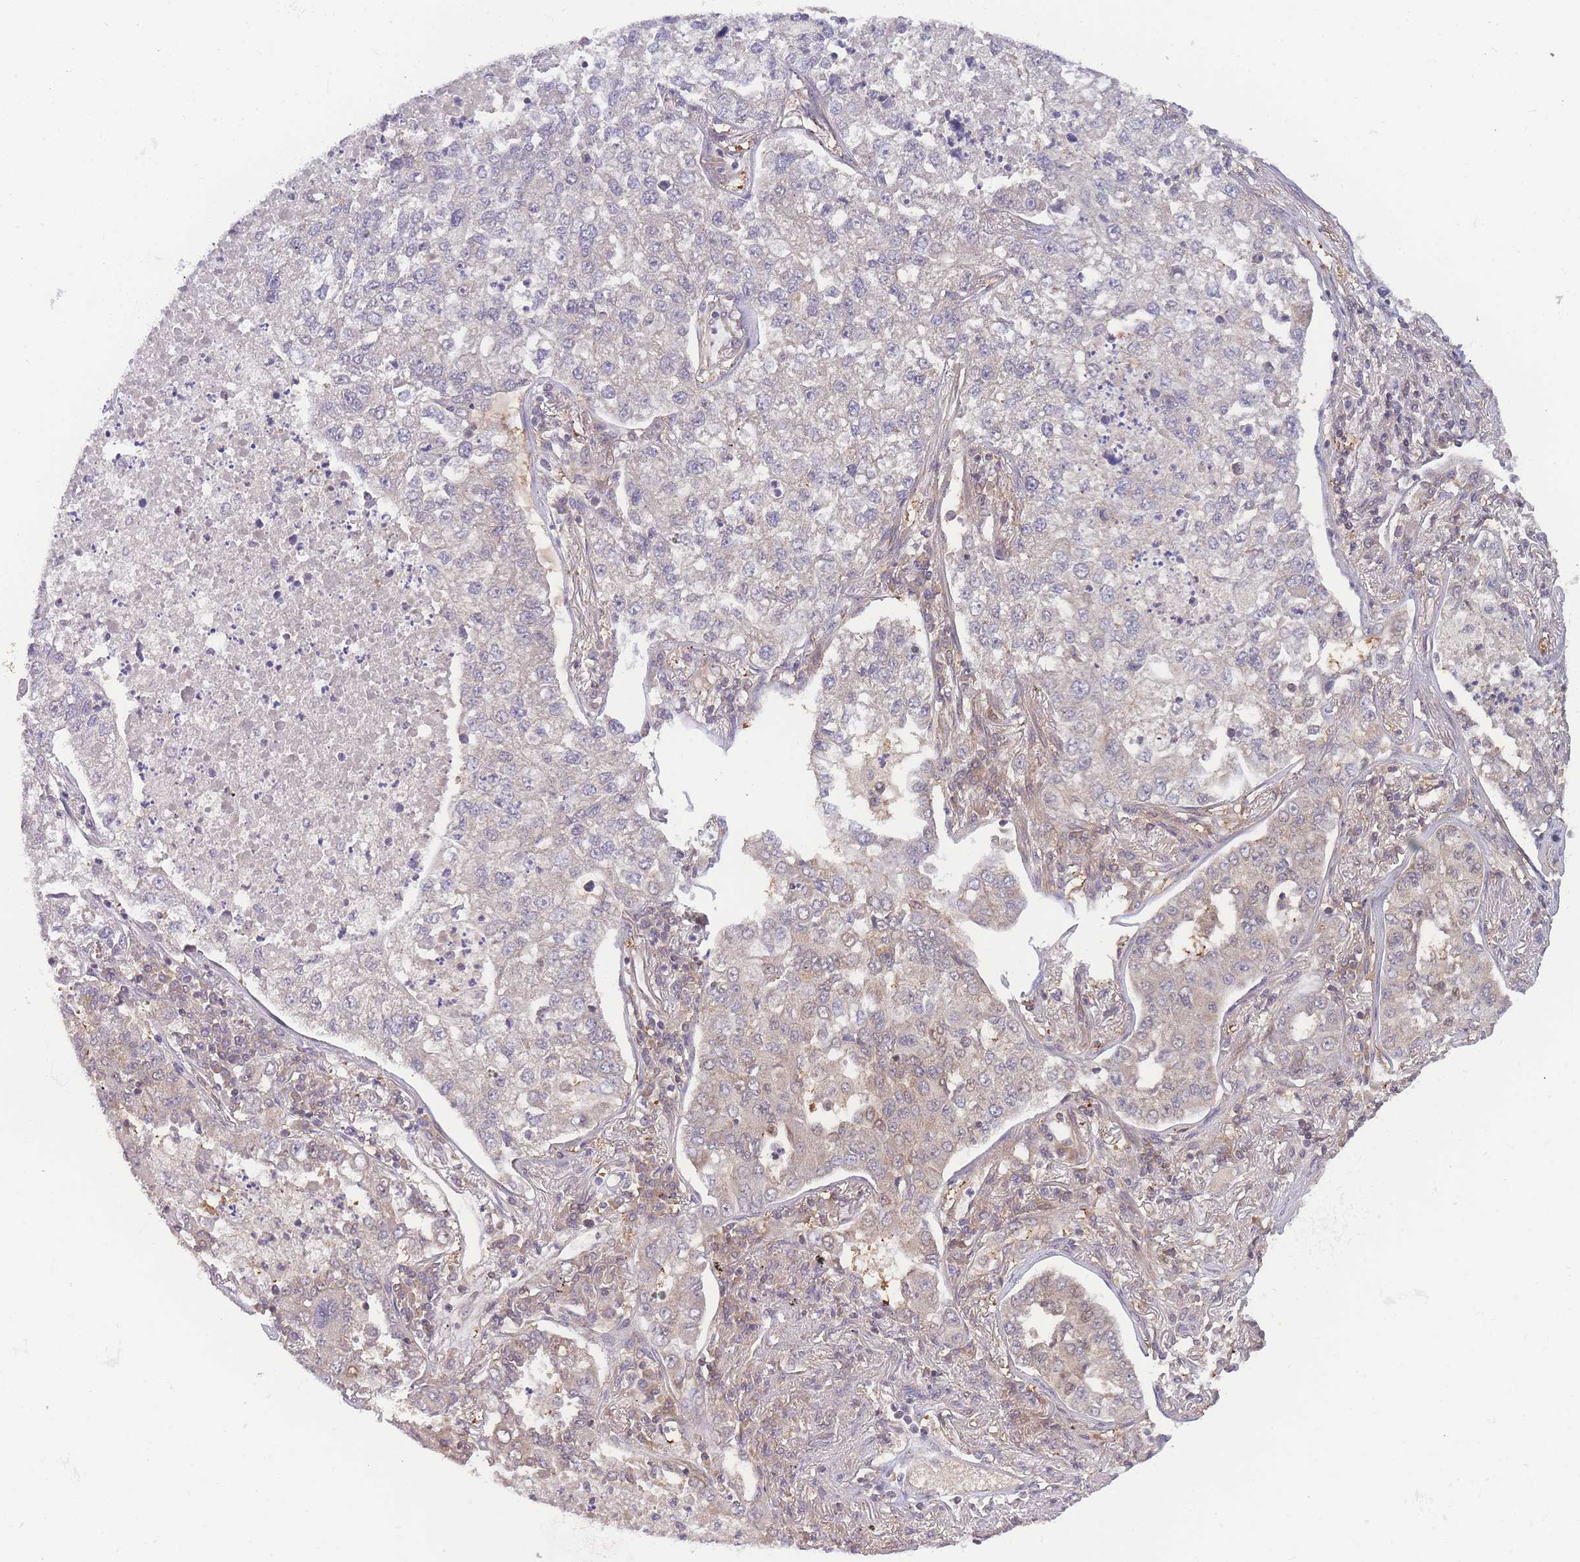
{"staining": {"intensity": "weak", "quantity": "25%-75%", "location": "cytoplasmic/membranous,nuclear"}, "tissue": "lung cancer", "cell_type": "Tumor cells", "image_type": "cancer", "snomed": [{"axis": "morphology", "description": "Adenocarcinoma, NOS"}, {"axis": "topography", "description": "Lung"}], "caption": "A high-resolution photomicrograph shows immunohistochemistry (IHC) staining of lung cancer (adenocarcinoma), which exhibits weak cytoplasmic/membranous and nuclear expression in about 25%-75% of tumor cells.", "gene": "KIAA1191", "patient": {"sex": "male", "age": 49}}